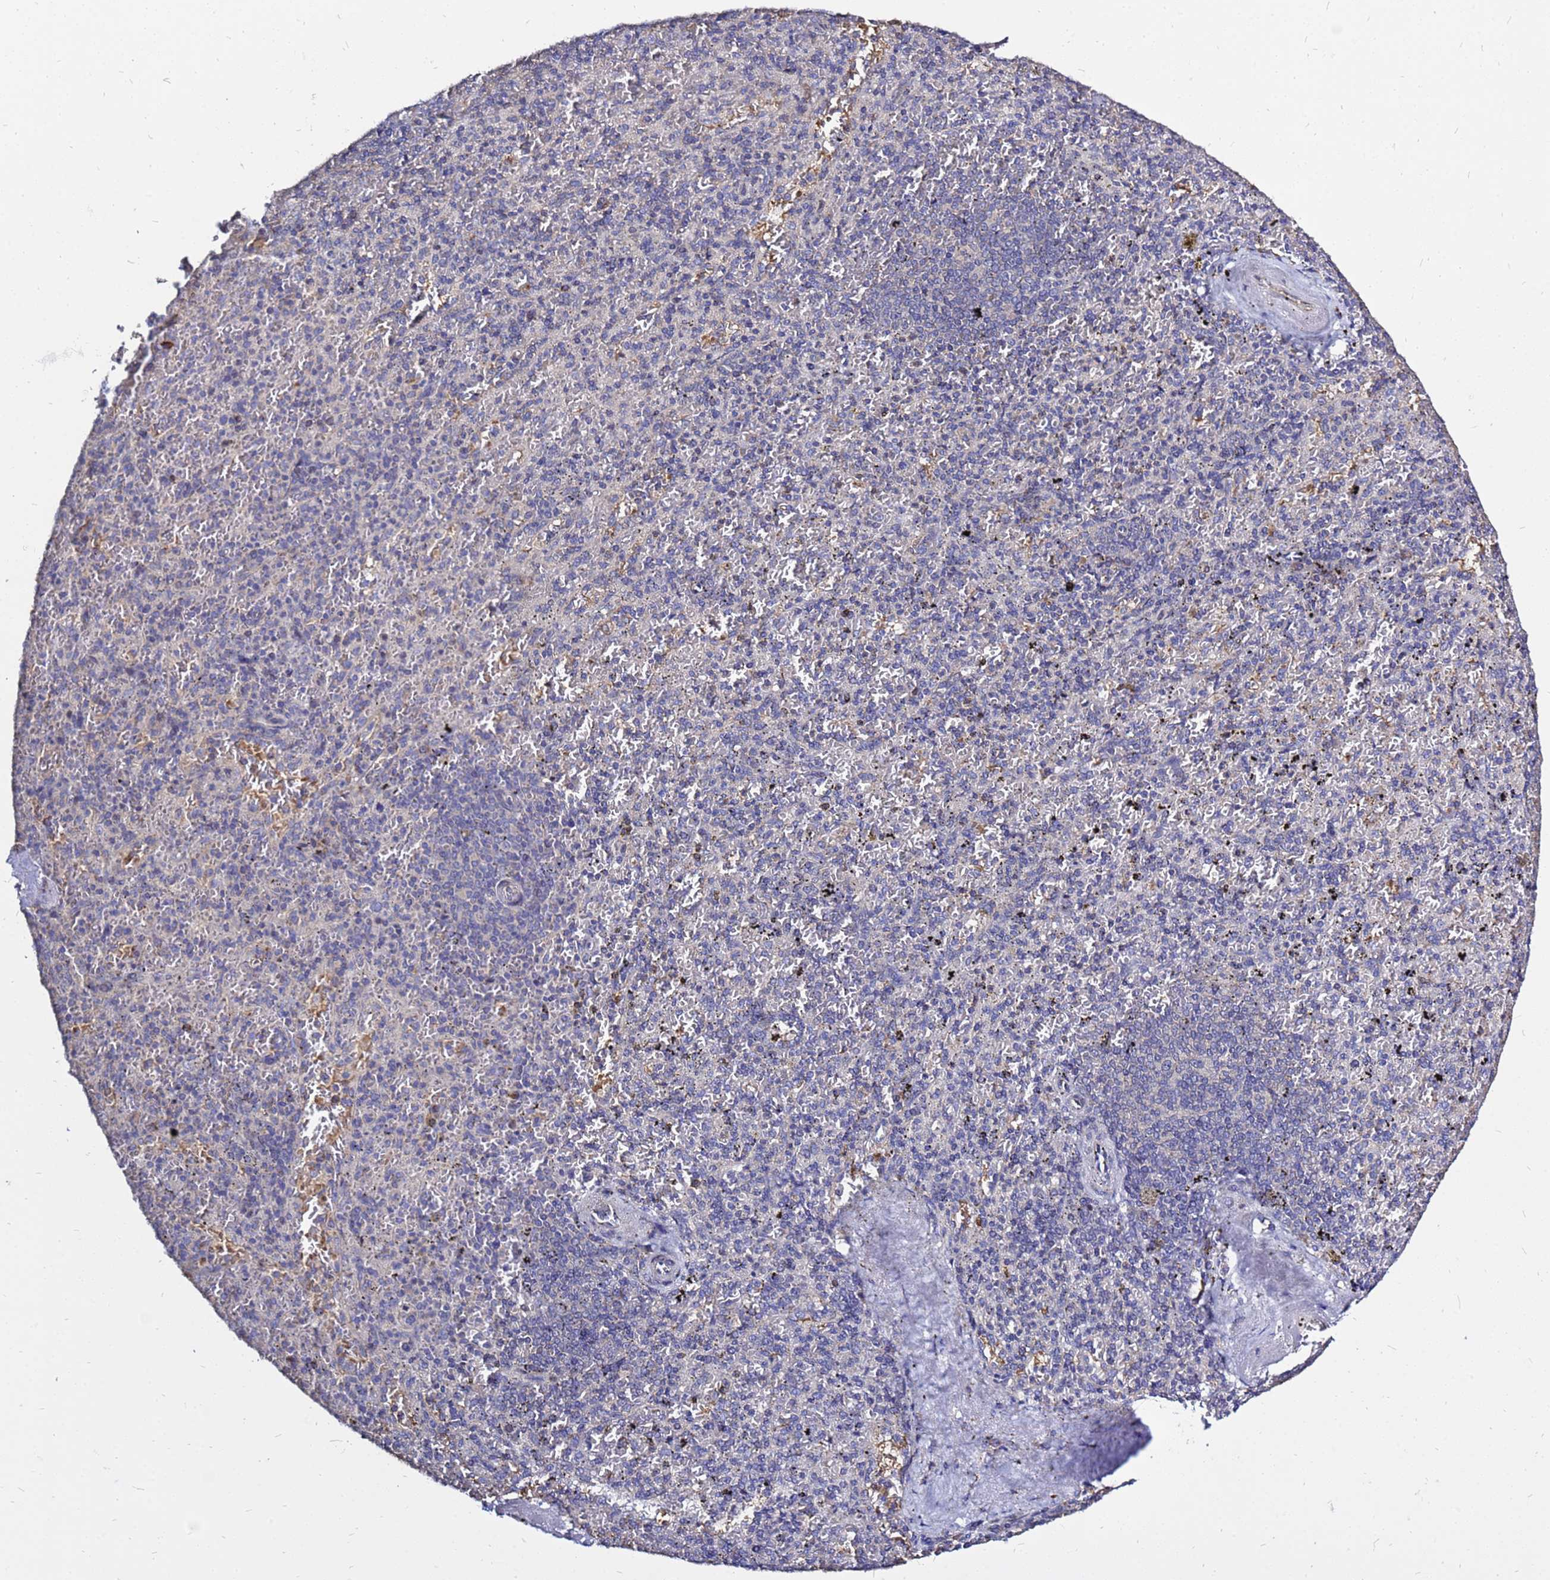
{"staining": {"intensity": "negative", "quantity": "none", "location": "none"}, "tissue": "spleen", "cell_type": "Cells in red pulp", "image_type": "normal", "snomed": [{"axis": "morphology", "description": "Normal tissue, NOS"}, {"axis": "topography", "description": "Spleen"}], "caption": "The IHC micrograph has no significant staining in cells in red pulp of spleen. (DAB immunohistochemistry (IHC) visualized using brightfield microscopy, high magnification).", "gene": "MOB2", "patient": {"sex": "male", "age": 82}}